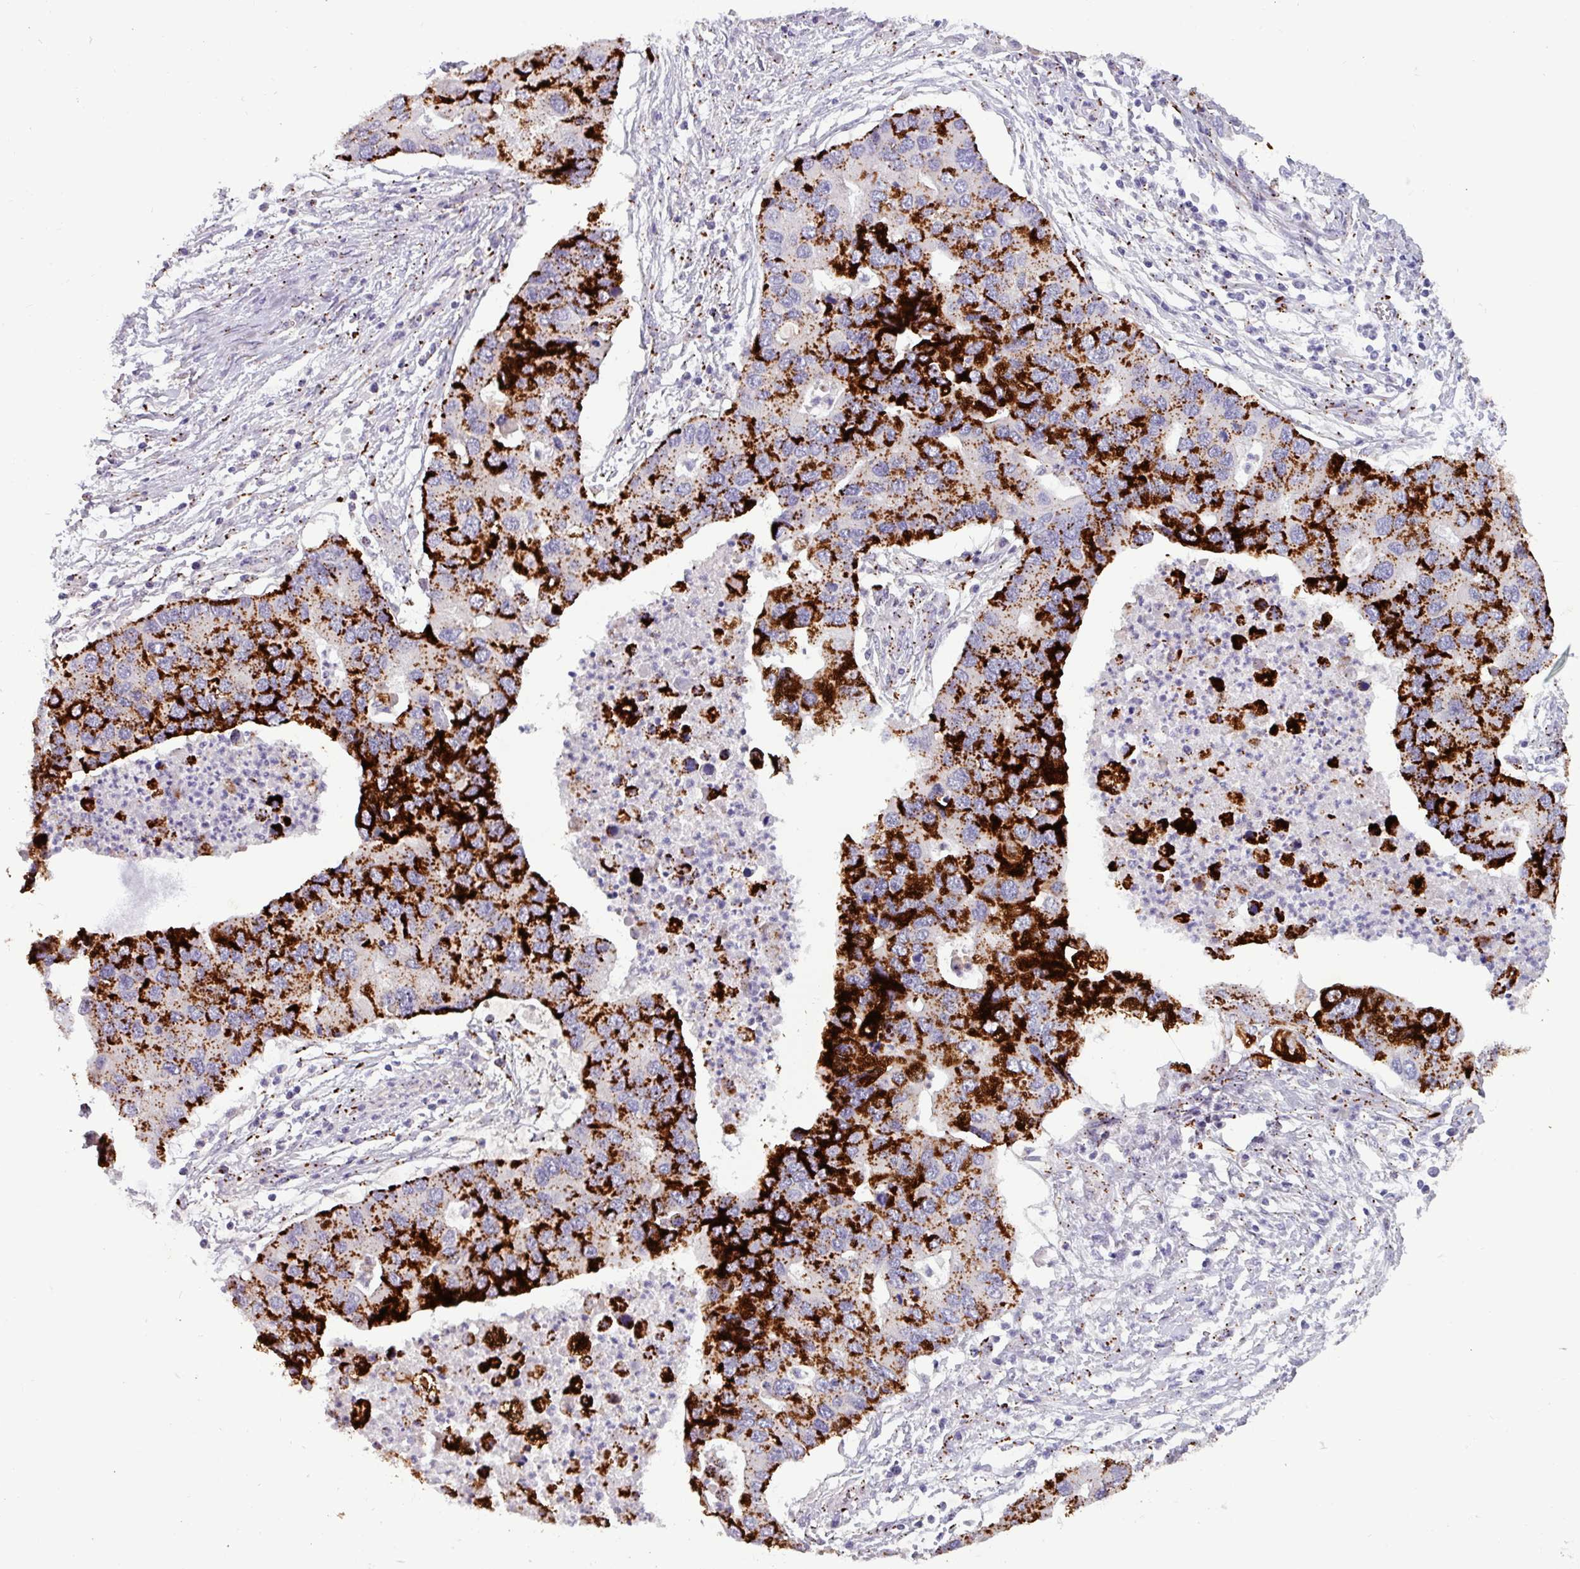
{"staining": {"intensity": "strong", "quantity": "25%-75%", "location": "cytoplasmic/membranous"}, "tissue": "lung cancer", "cell_type": "Tumor cells", "image_type": "cancer", "snomed": [{"axis": "morphology", "description": "Aneuploidy"}, {"axis": "morphology", "description": "Adenocarcinoma, NOS"}, {"axis": "topography", "description": "Lymph node"}, {"axis": "topography", "description": "Lung"}], "caption": "Human lung adenocarcinoma stained for a protein (brown) displays strong cytoplasmic/membranous positive expression in about 25%-75% of tumor cells.", "gene": "PLIN2", "patient": {"sex": "female", "age": 74}}